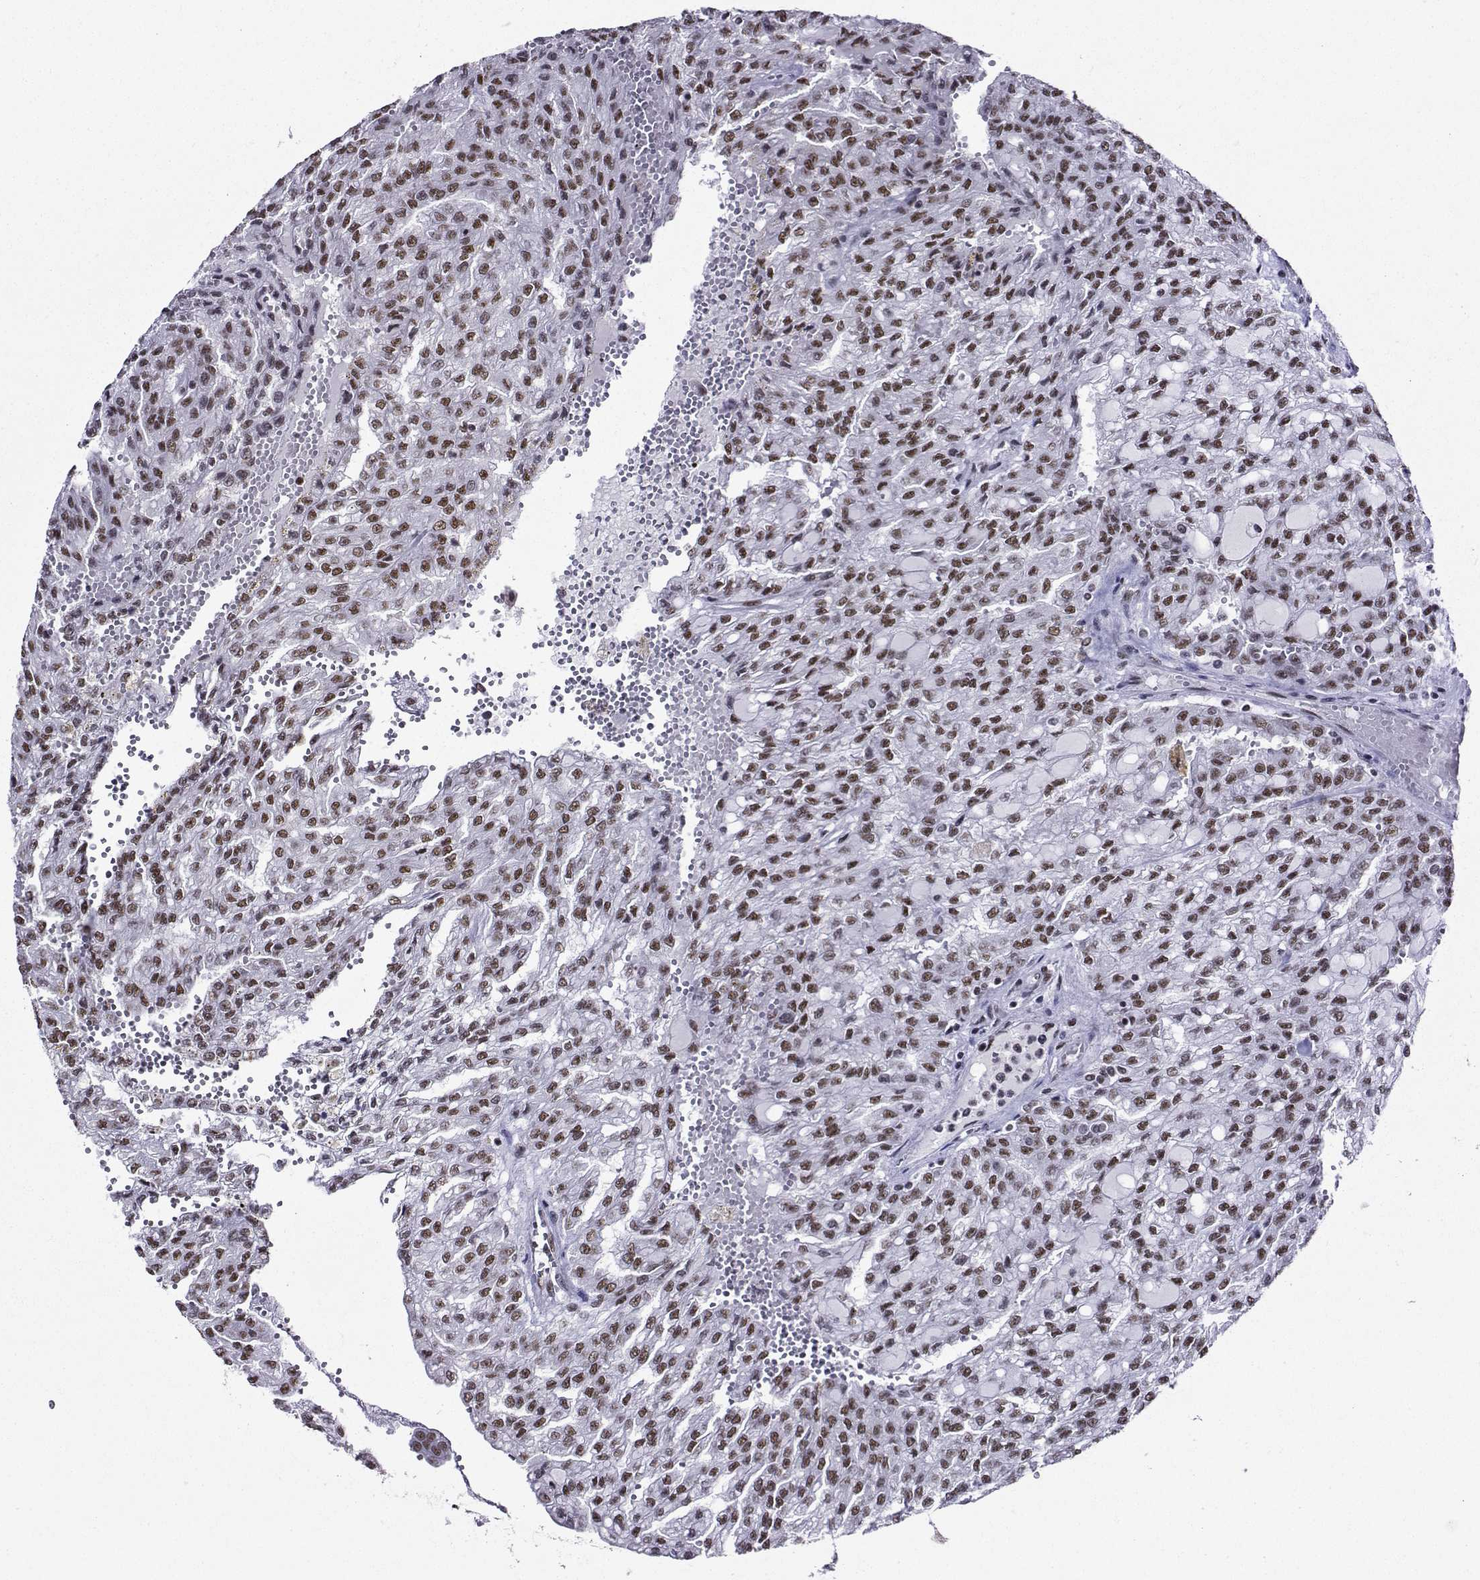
{"staining": {"intensity": "moderate", "quantity": "25%-75%", "location": "nuclear"}, "tissue": "renal cancer", "cell_type": "Tumor cells", "image_type": "cancer", "snomed": [{"axis": "morphology", "description": "Adenocarcinoma, NOS"}, {"axis": "topography", "description": "Kidney"}], "caption": "Immunohistochemistry (IHC) histopathology image of human renal cancer (adenocarcinoma) stained for a protein (brown), which displays medium levels of moderate nuclear expression in approximately 25%-75% of tumor cells.", "gene": "SNRPB2", "patient": {"sex": "male", "age": 63}}